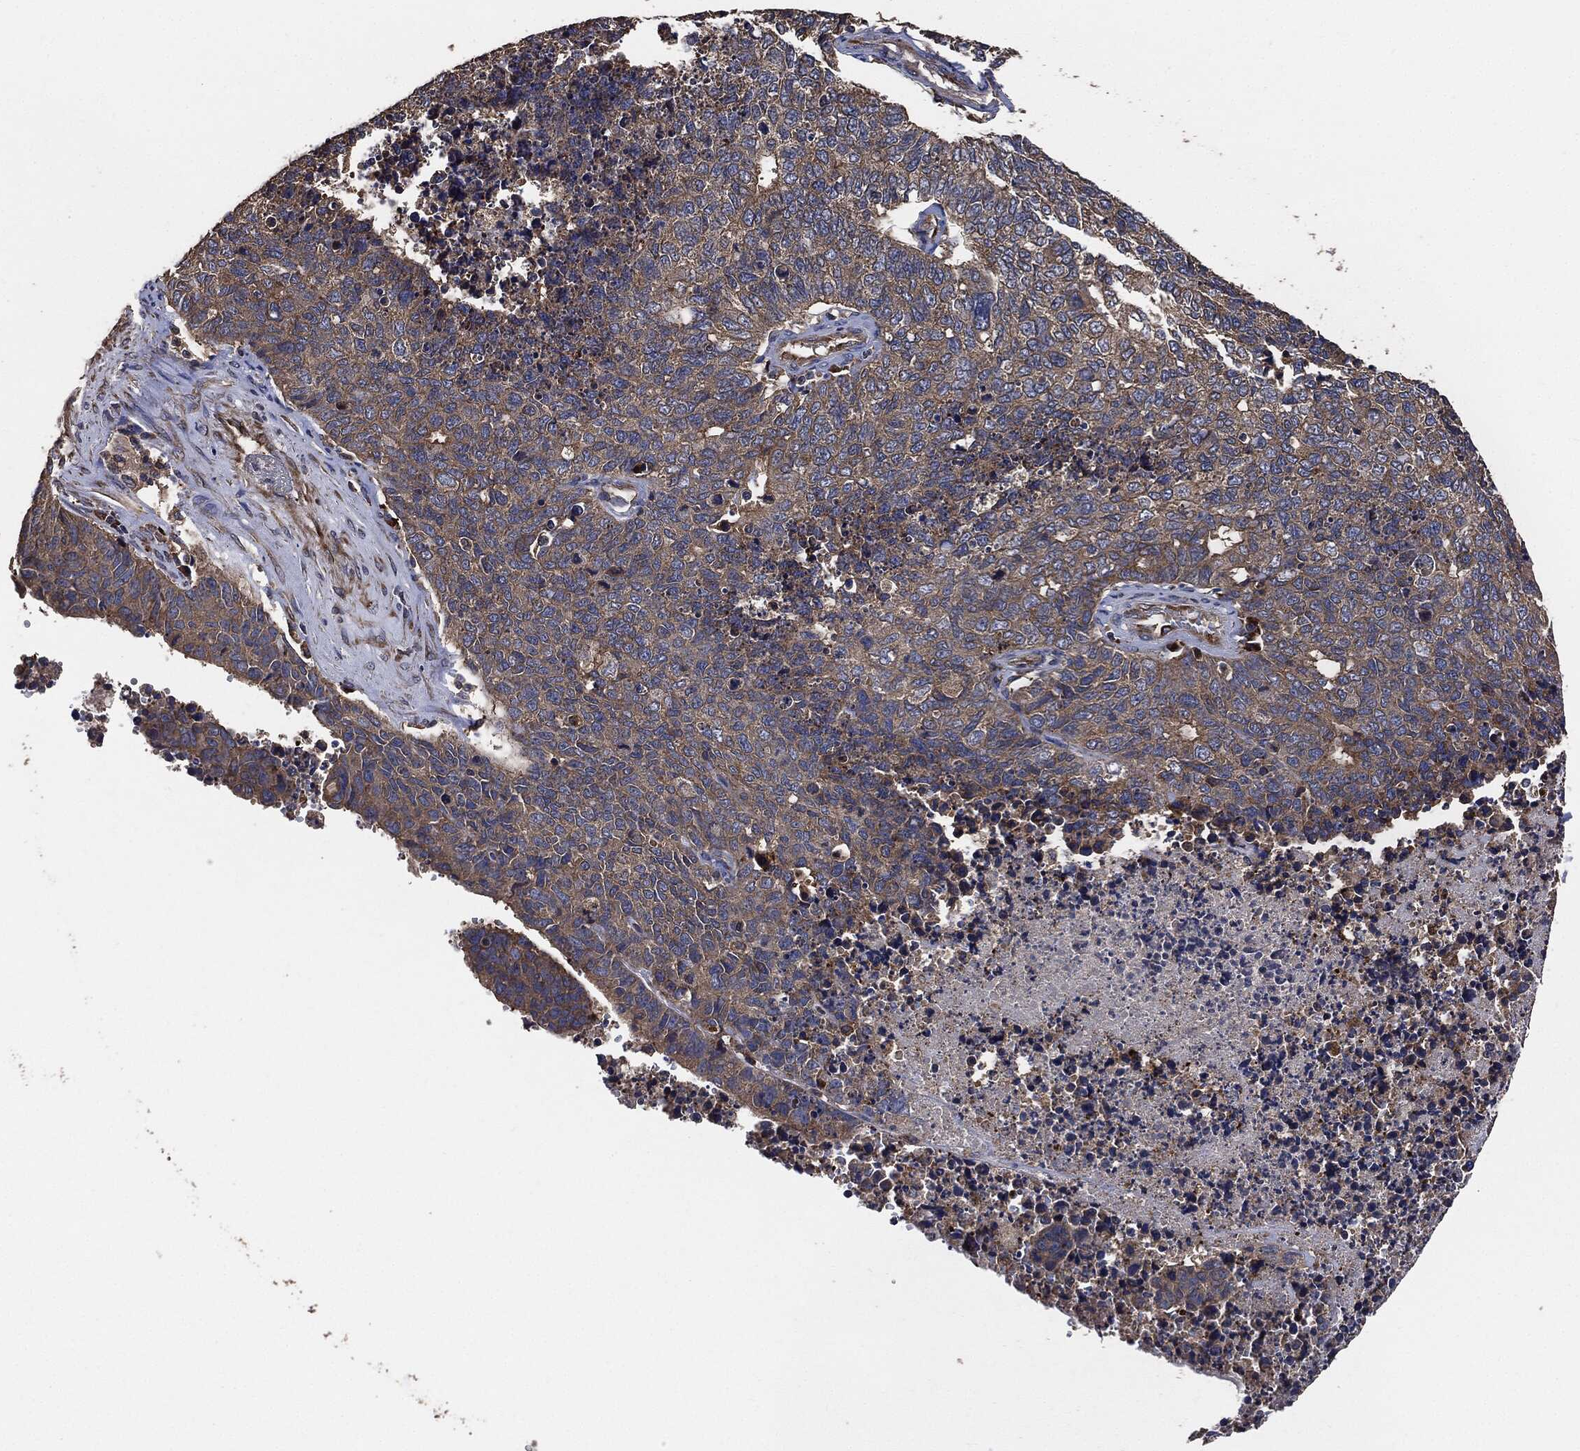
{"staining": {"intensity": "moderate", "quantity": "25%-75%", "location": "cytoplasmic/membranous"}, "tissue": "cervical cancer", "cell_type": "Tumor cells", "image_type": "cancer", "snomed": [{"axis": "morphology", "description": "Squamous cell carcinoma, NOS"}, {"axis": "topography", "description": "Cervix"}], "caption": "DAB (3,3'-diaminobenzidine) immunohistochemical staining of cervical cancer exhibits moderate cytoplasmic/membranous protein positivity in approximately 25%-75% of tumor cells. The protein of interest is stained brown, and the nuclei are stained in blue (DAB (3,3'-diaminobenzidine) IHC with brightfield microscopy, high magnification).", "gene": "STK3", "patient": {"sex": "female", "age": 63}}